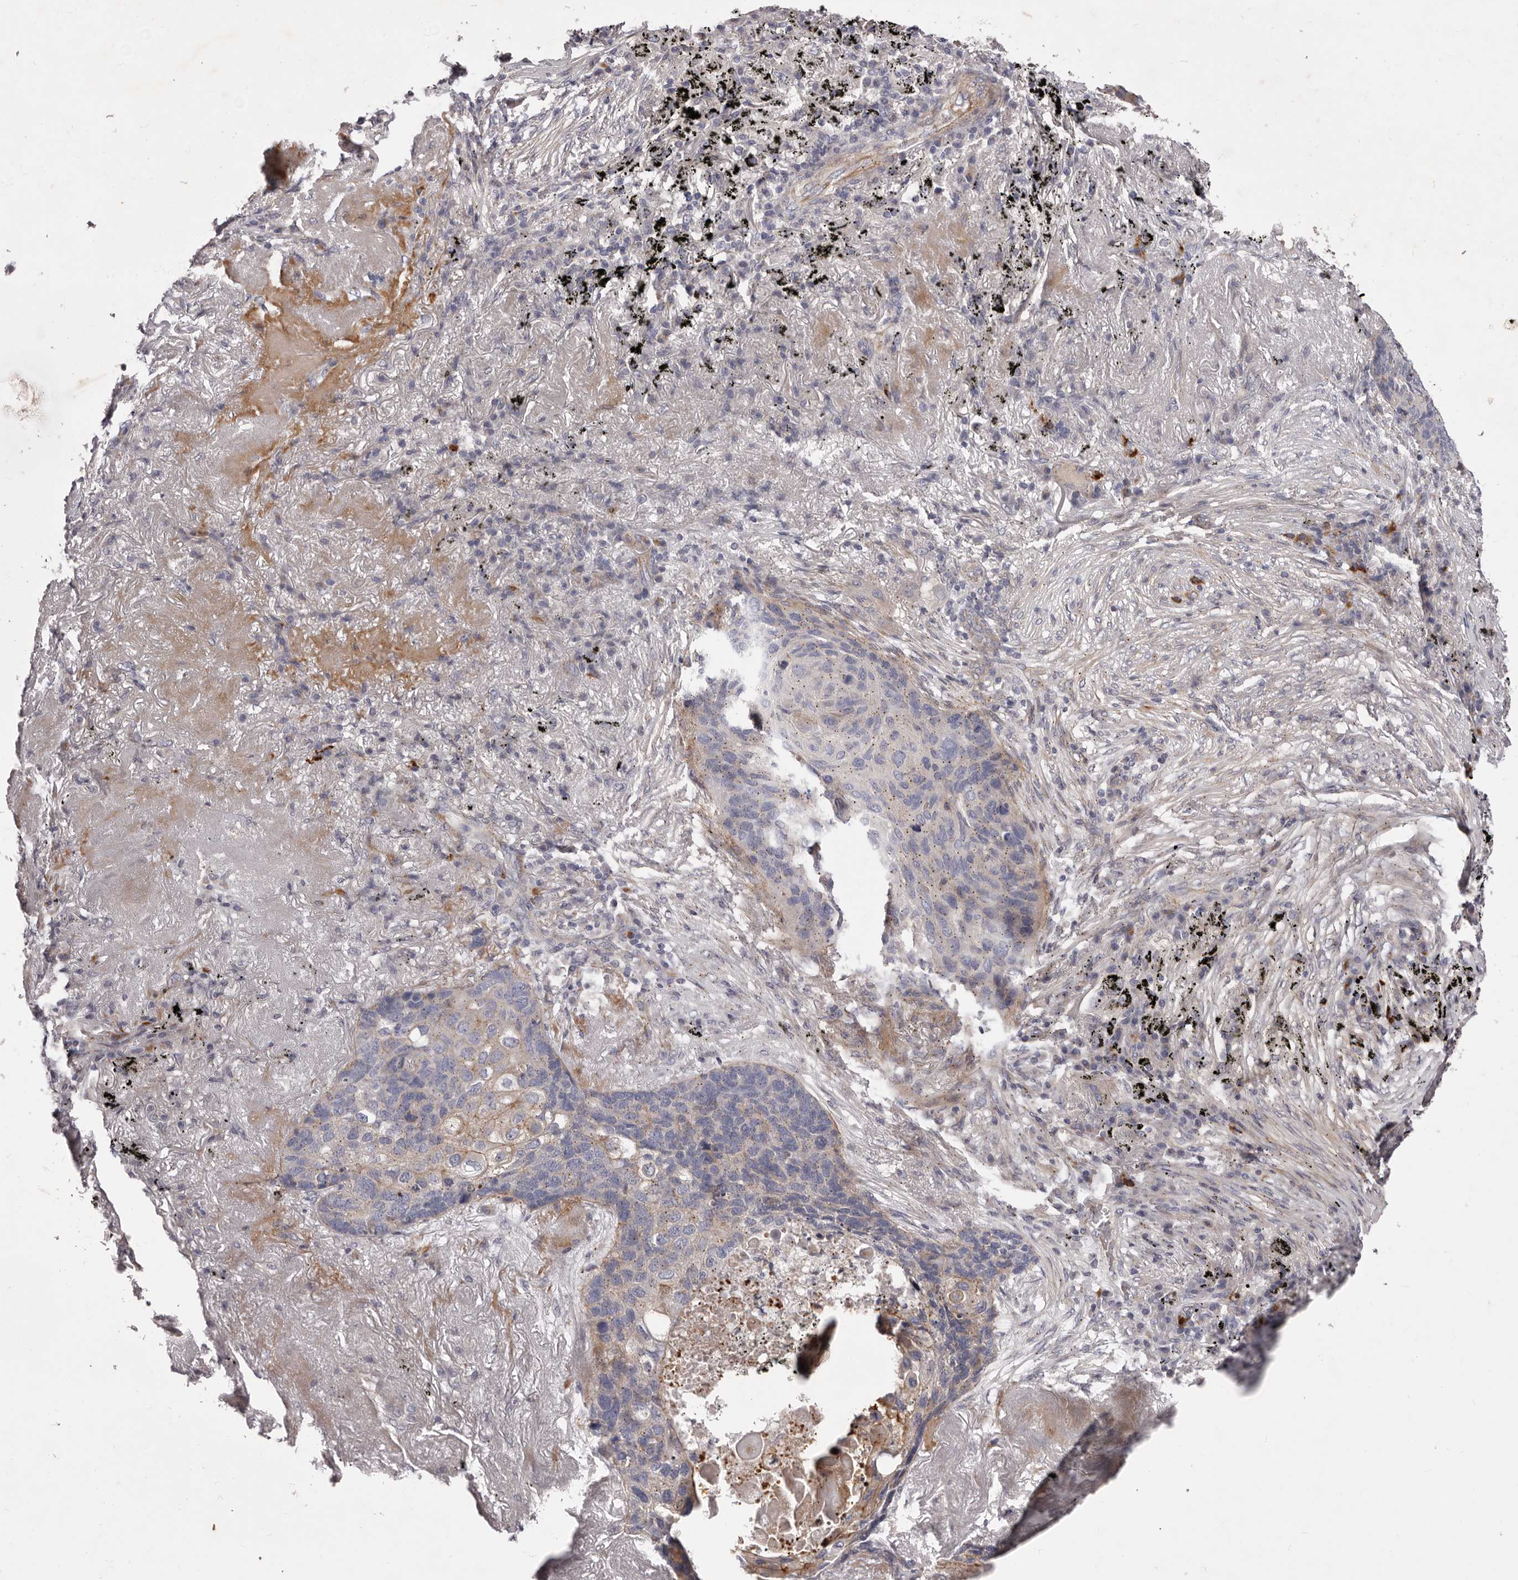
{"staining": {"intensity": "weak", "quantity": "<25%", "location": "cytoplasmic/membranous"}, "tissue": "lung cancer", "cell_type": "Tumor cells", "image_type": "cancer", "snomed": [{"axis": "morphology", "description": "Squamous cell carcinoma, NOS"}, {"axis": "topography", "description": "Lung"}], "caption": "The micrograph demonstrates no staining of tumor cells in lung cancer. (Brightfield microscopy of DAB (3,3'-diaminobenzidine) immunohistochemistry (IHC) at high magnification).", "gene": "PEG10", "patient": {"sex": "female", "age": 63}}